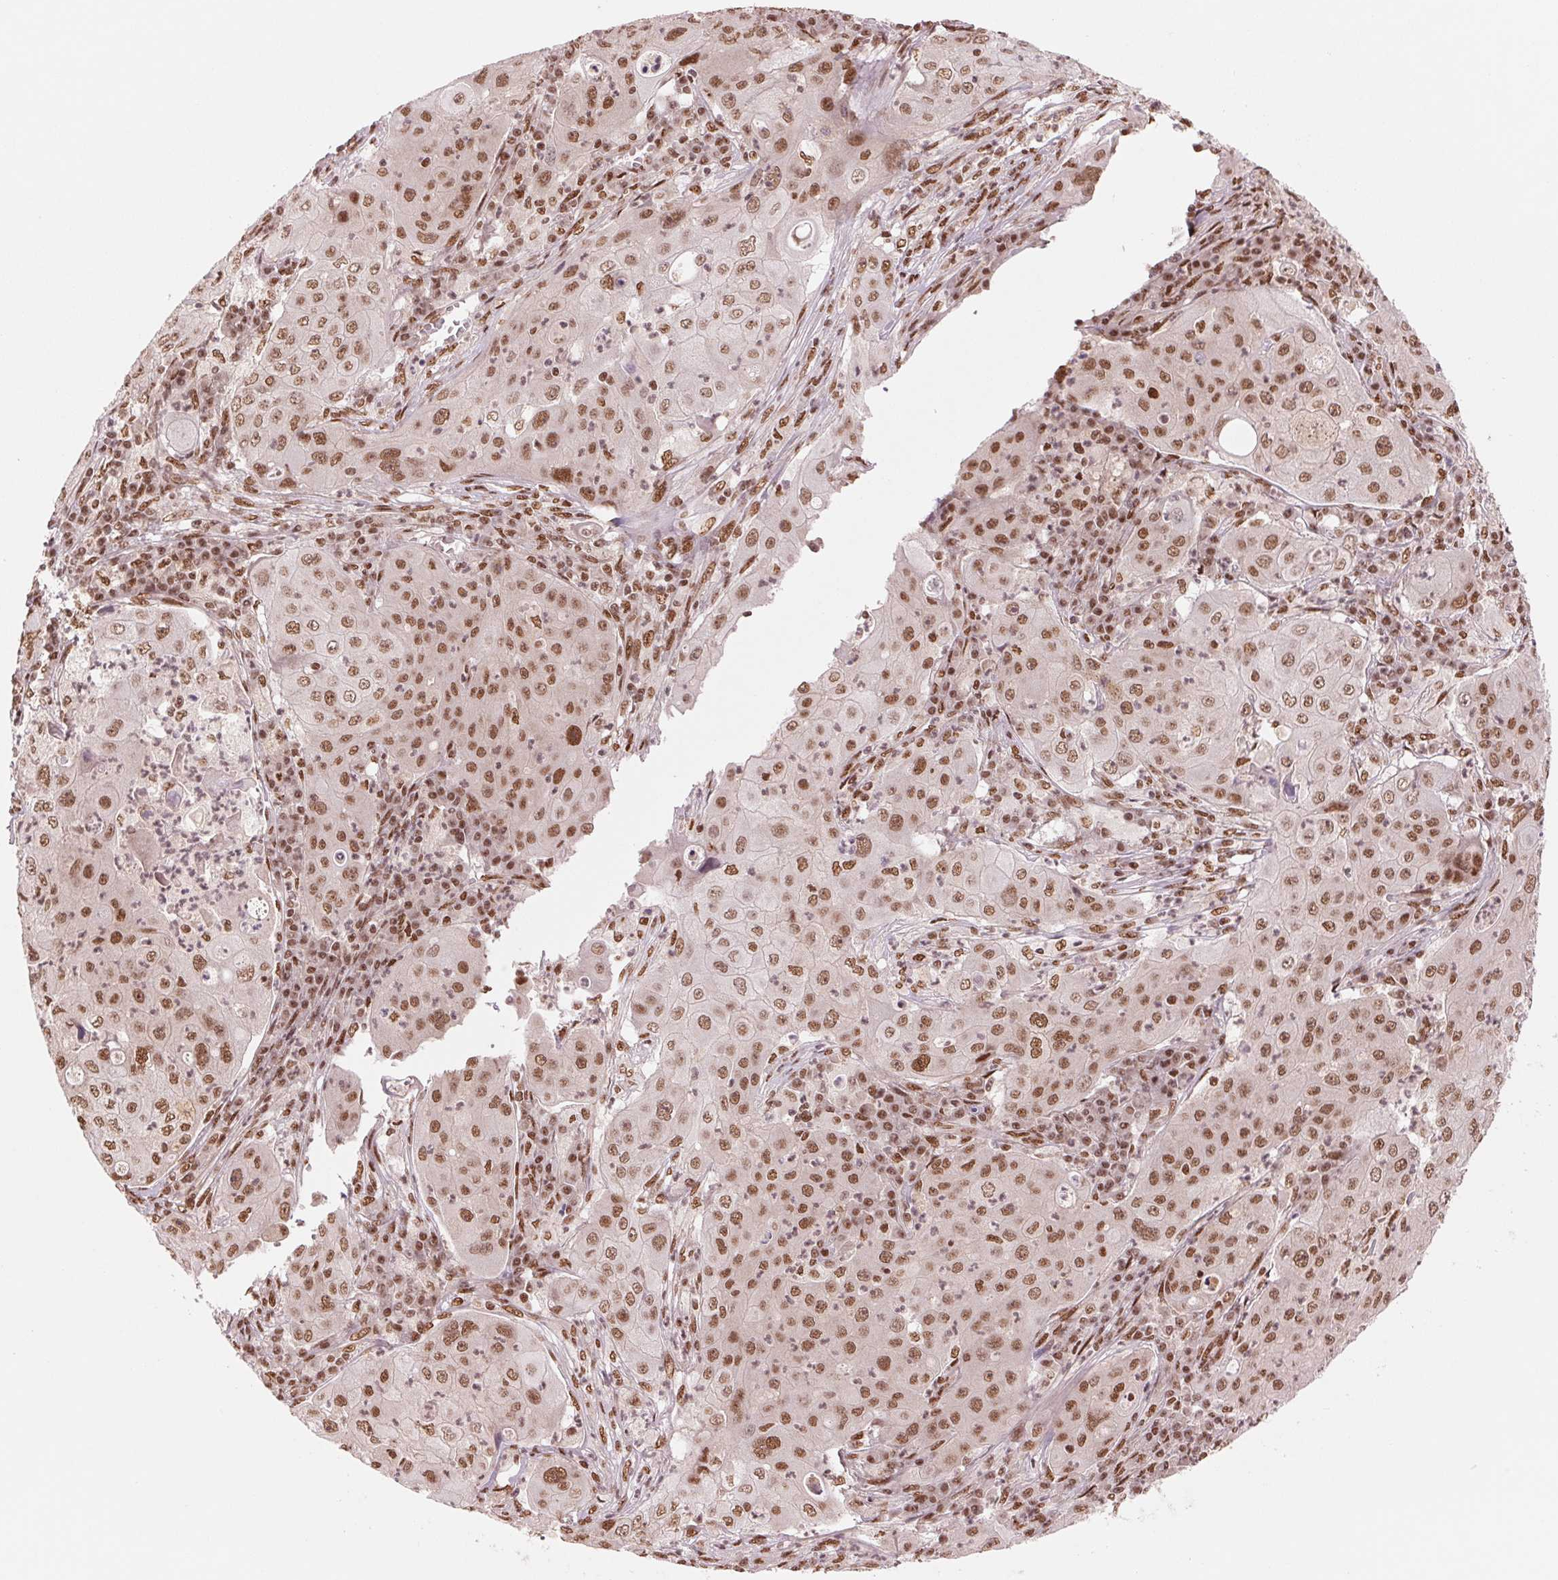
{"staining": {"intensity": "moderate", "quantity": ">75%", "location": "nuclear"}, "tissue": "lung cancer", "cell_type": "Tumor cells", "image_type": "cancer", "snomed": [{"axis": "morphology", "description": "Squamous cell carcinoma, NOS"}, {"axis": "topography", "description": "Lung"}], "caption": "Immunohistochemical staining of lung cancer (squamous cell carcinoma) reveals medium levels of moderate nuclear protein expression in about >75% of tumor cells.", "gene": "TTLL9", "patient": {"sex": "female", "age": 59}}